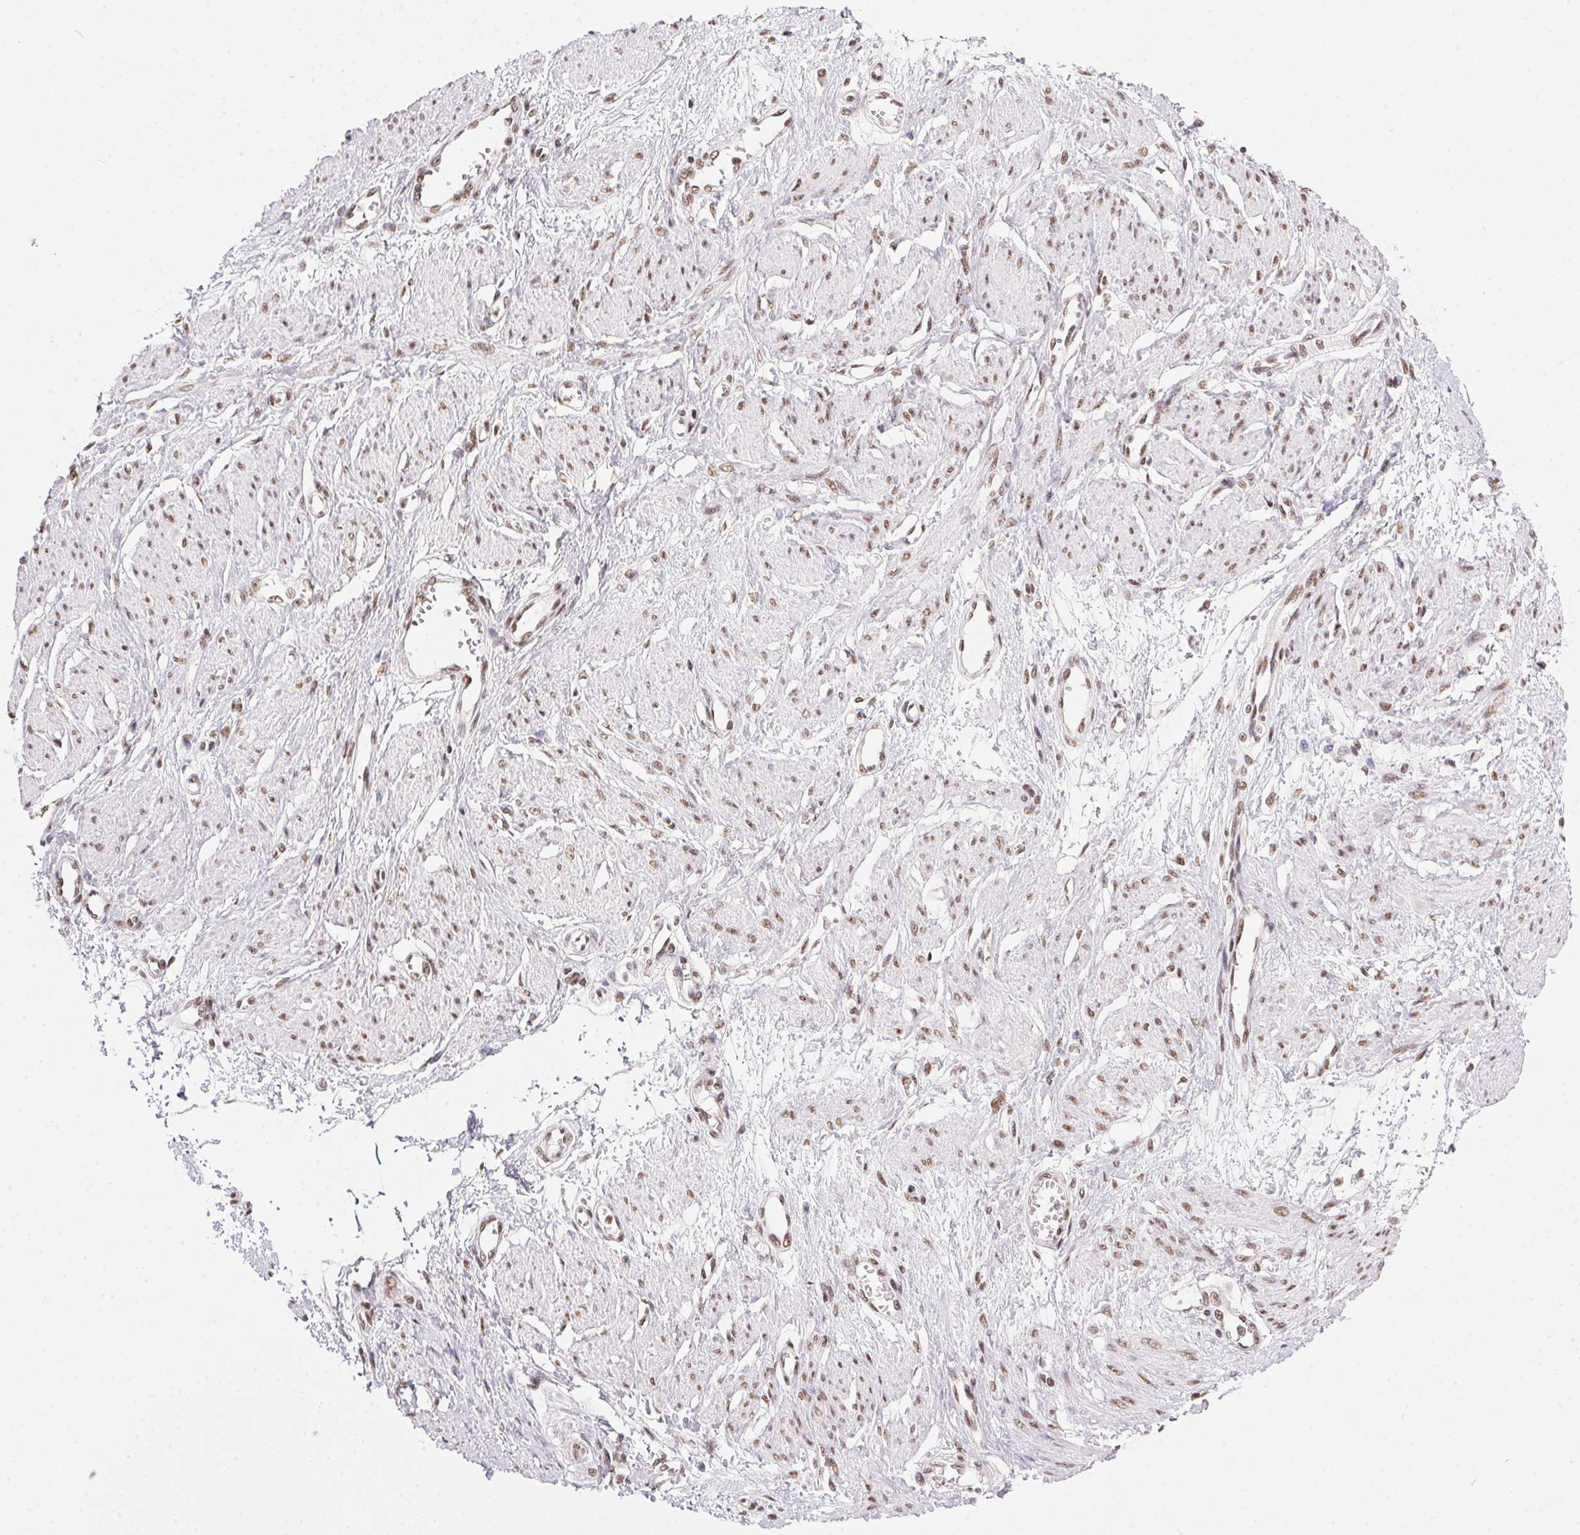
{"staining": {"intensity": "moderate", "quantity": ">75%", "location": "nuclear"}, "tissue": "smooth muscle", "cell_type": "Smooth muscle cells", "image_type": "normal", "snomed": [{"axis": "morphology", "description": "Normal tissue, NOS"}, {"axis": "topography", "description": "Smooth muscle"}, {"axis": "topography", "description": "Uterus"}], "caption": "Immunohistochemistry (DAB) staining of unremarkable human smooth muscle reveals moderate nuclear protein staining in approximately >75% of smooth muscle cells.", "gene": "NFE2L1", "patient": {"sex": "female", "age": 39}}